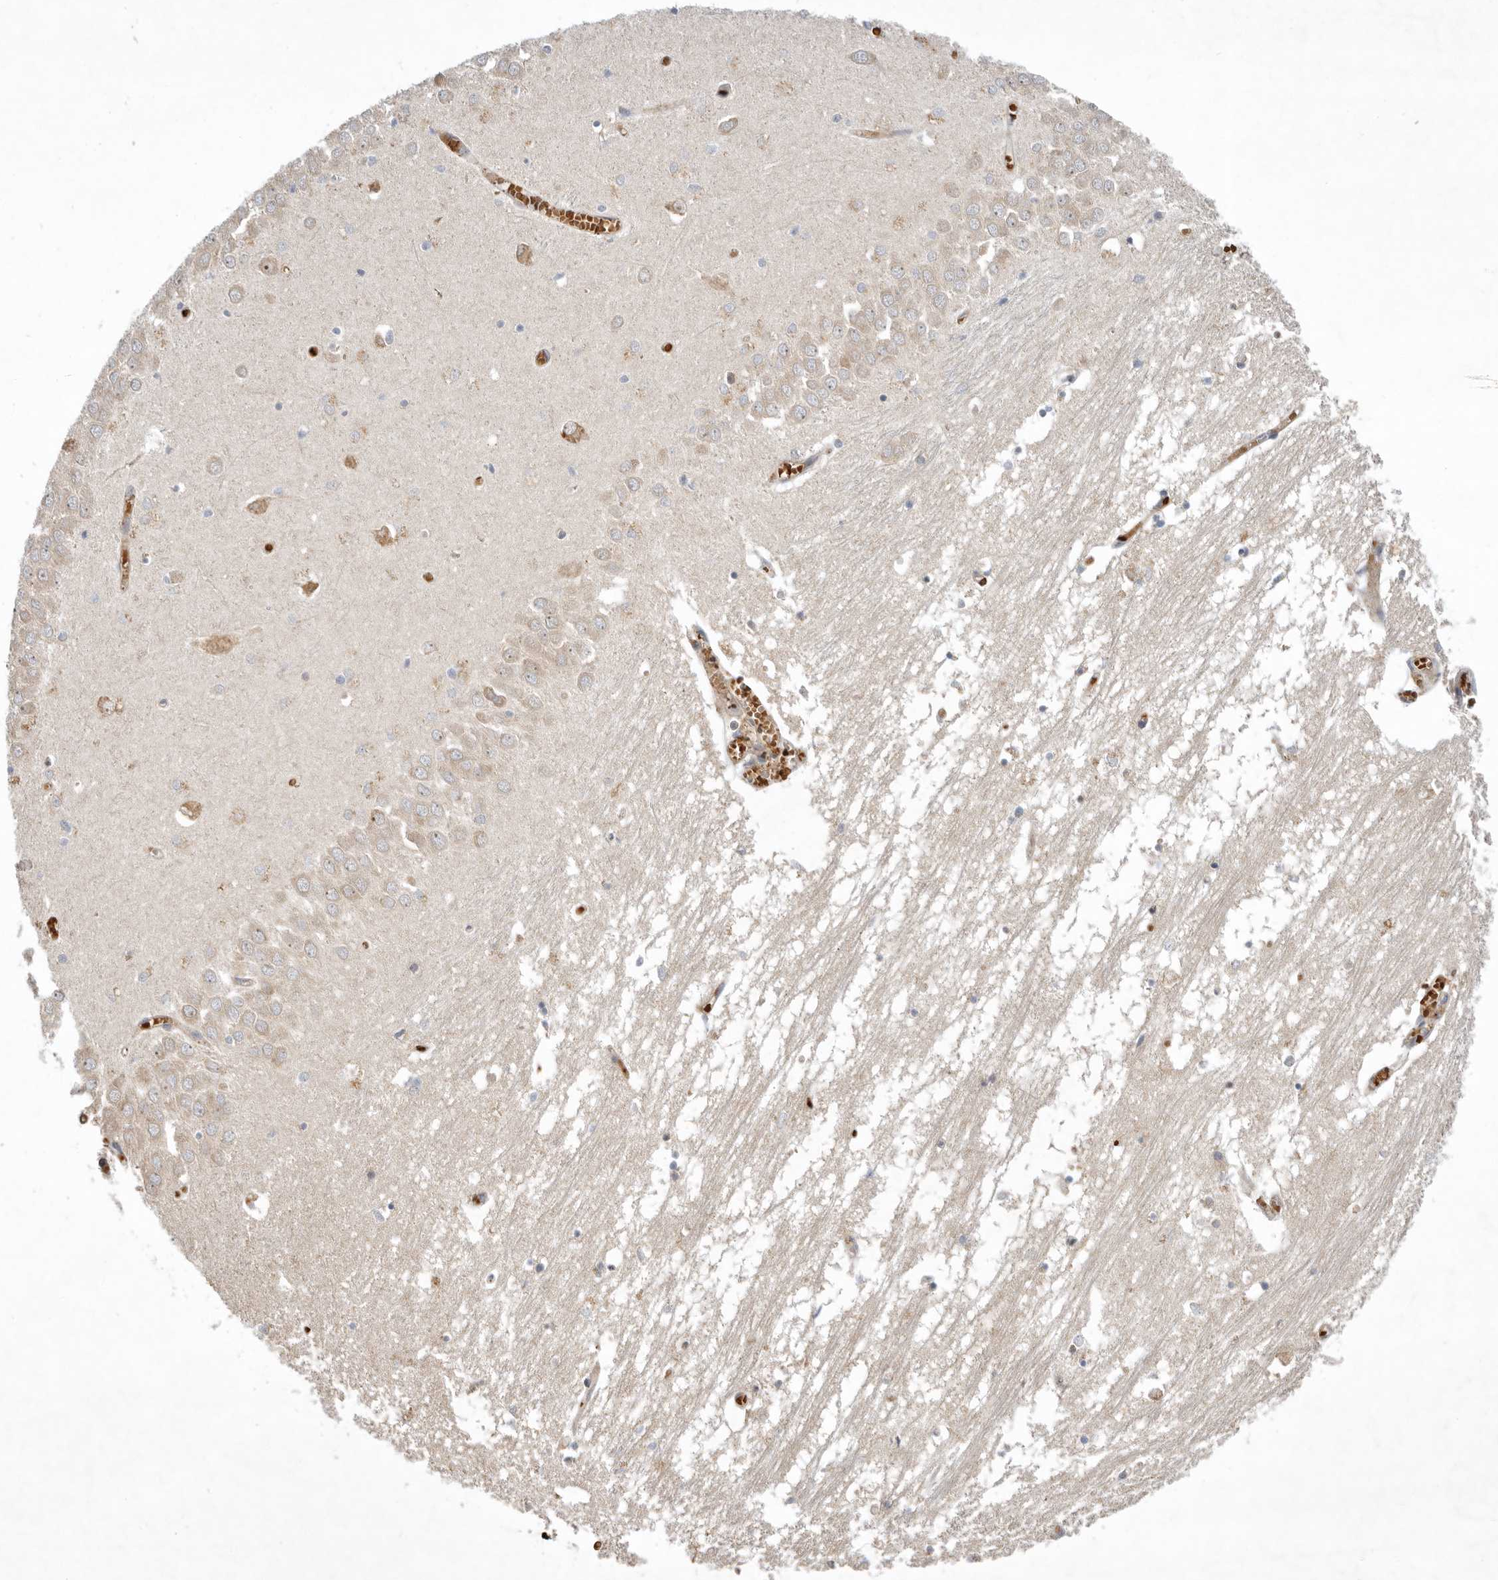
{"staining": {"intensity": "weak", "quantity": ">75%", "location": "cytoplasmic/membranous"}, "tissue": "hippocampus", "cell_type": "Glial cells", "image_type": "normal", "snomed": [{"axis": "morphology", "description": "Normal tissue, NOS"}, {"axis": "topography", "description": "Hippocampus"}], "caption": "Human hippocampus stained with a brown dye demonstrates weak cytoplasmic/membranous positive positivity in about >75% of glial cells.", "gene": "KIF2B", "patient": {"sex": "male", "age": 70}}